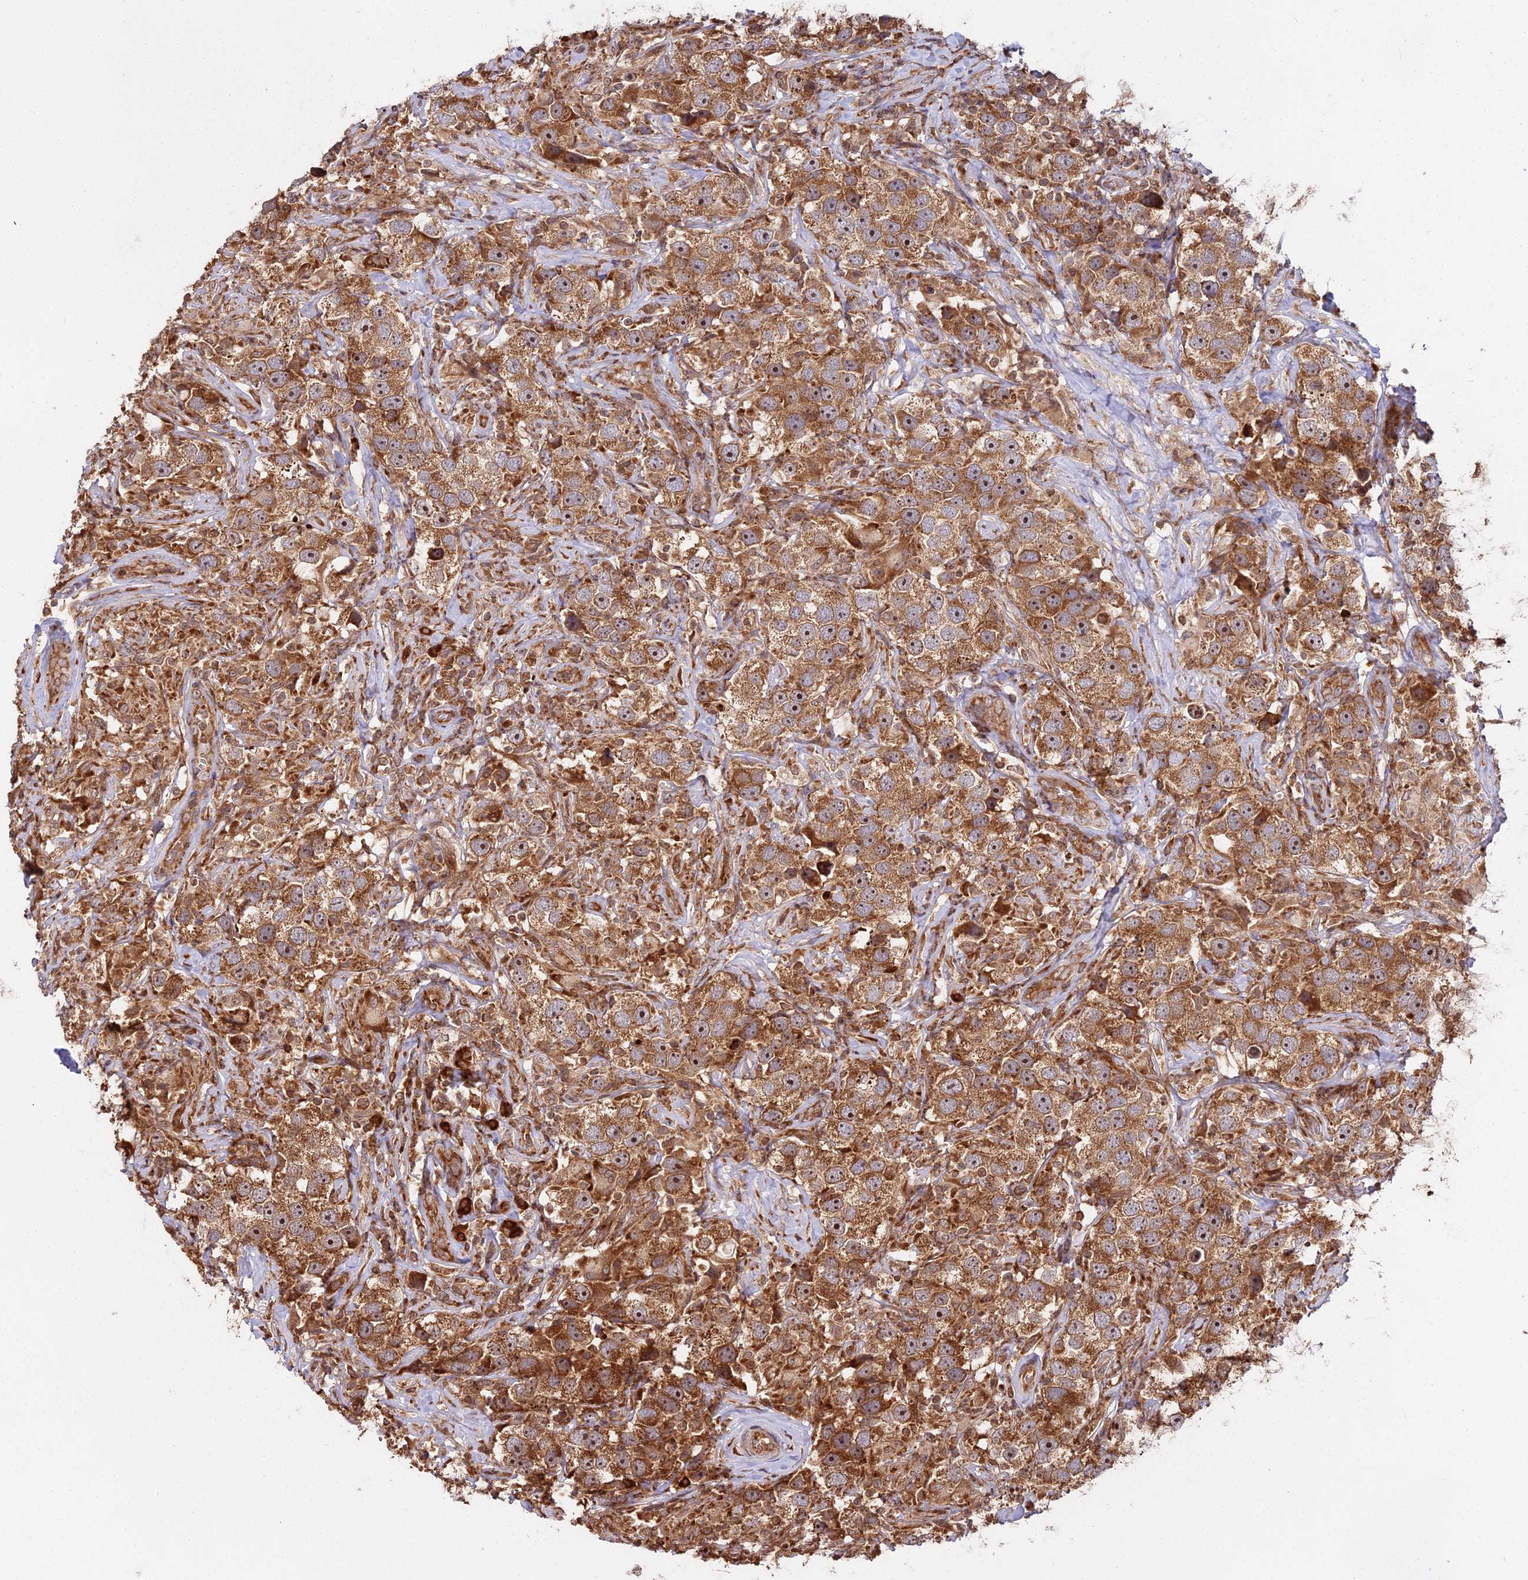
{"staining": {"intensity": "strong", "quantity": ">75%", "location": "cytoplasmic/membranous"}, "tissue": "testis cancer", "cell_type": "Tumor cells", "image_type": "cancer", "snomed": [{"axis": "morphology", "description": "Seminoma, NOS"}, {"axis": "topography", "description": "Testis"}], "caption": "Testis cancer stained with a brown dye reveals strong cytoplasmic/membranous positive expression in approximately >75% of tumor cells.", "gene": "RPL26", "patient": {"sex": "male", "age": 49}}